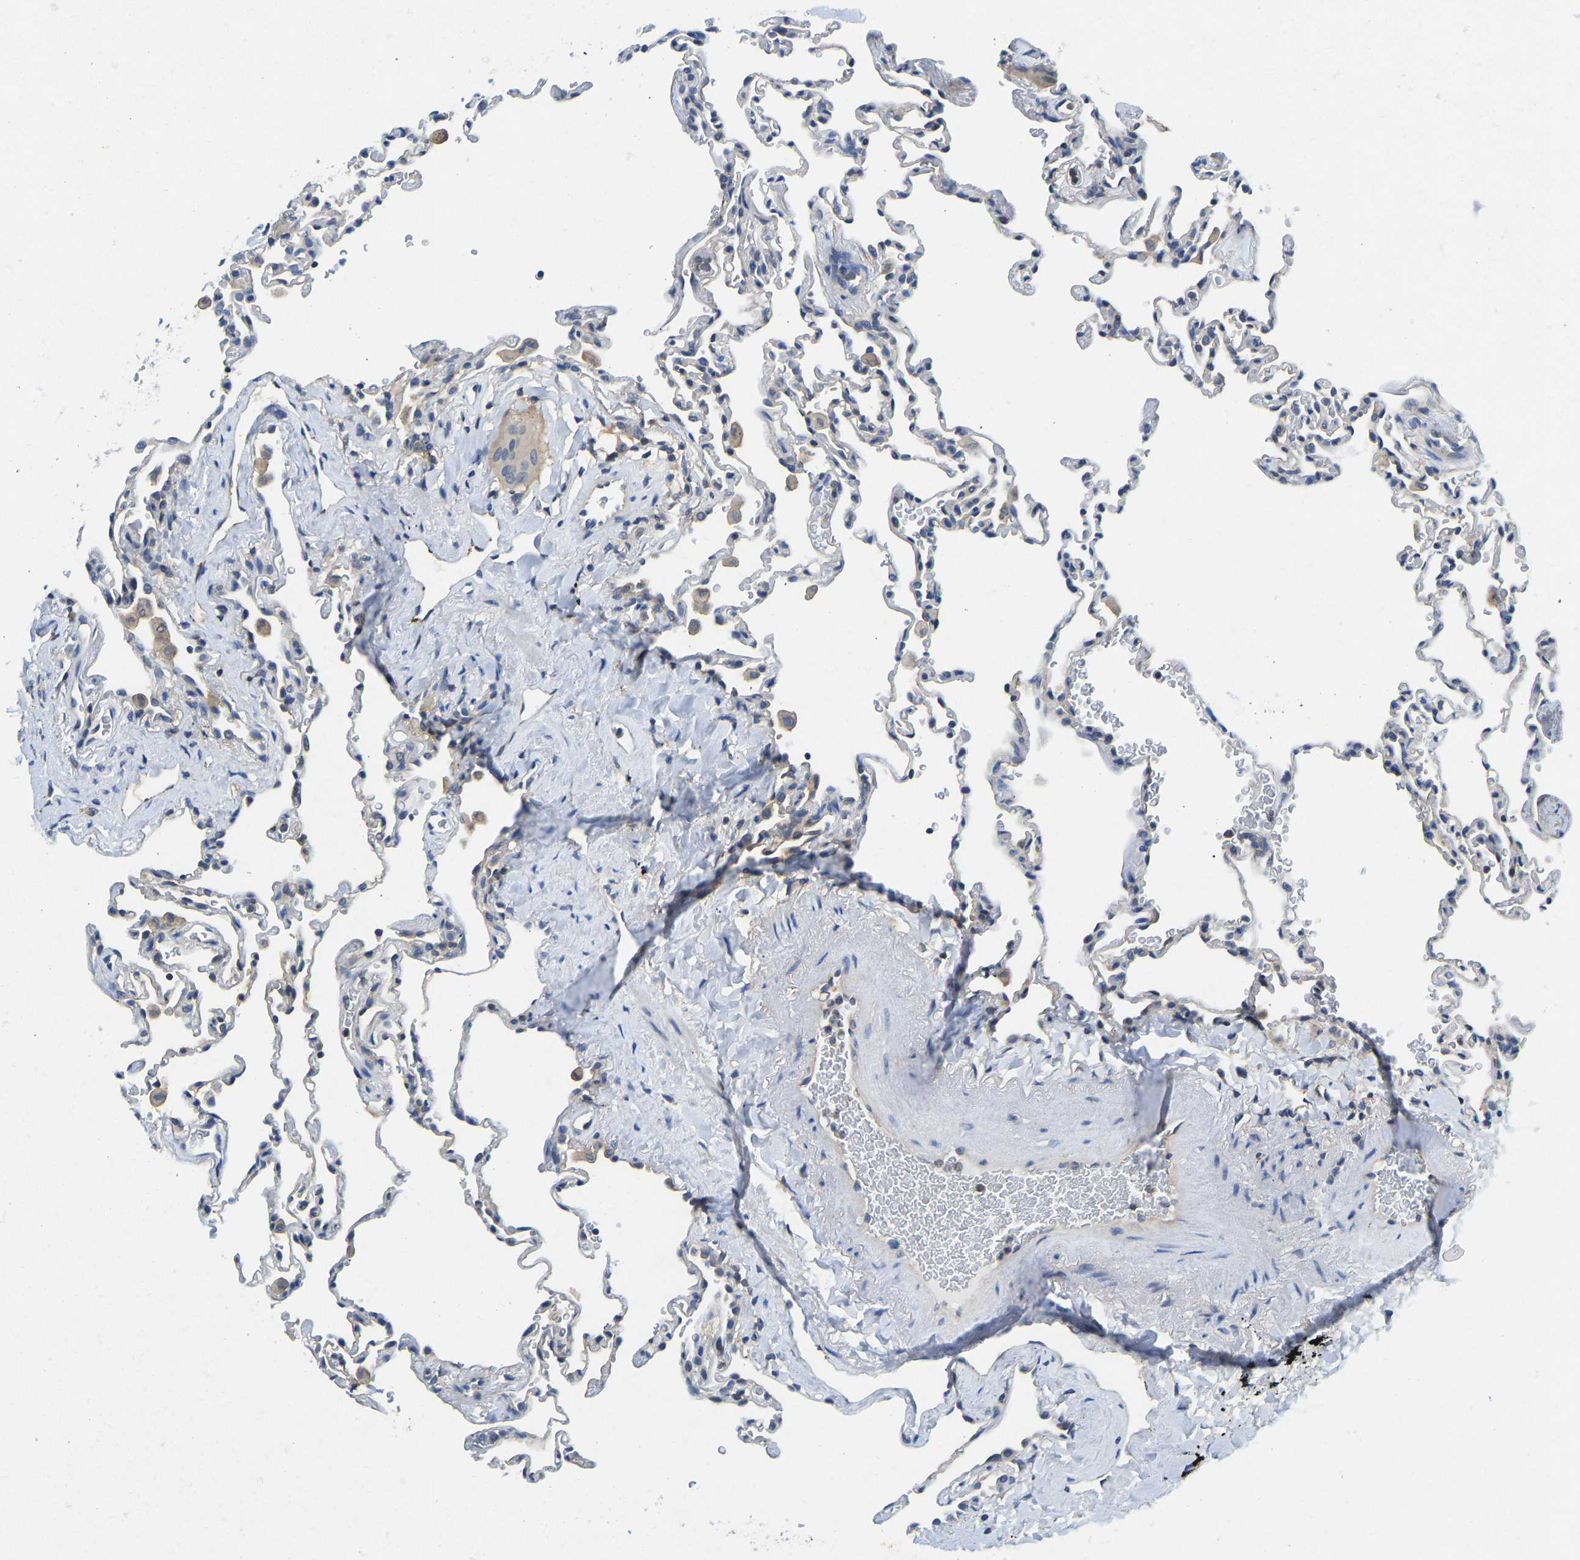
{"staining": {"intensity": "negative", "quantity": "none", "location": "none"}, "tissue": "lung", "cell_type": "Alveolar cells", "image_type": "normal", "snomed": [{"axis": "morphology", "description": "Normal tissue, NOS"}, {"axis": "topography", "description": "Lung"}], "caption": "Immunohistochemistry photomicrograph of normal lung: human lung stained with DAB reveals no significant protein positivity in alveolar cells.", "gene": "NDRG3", "patient": {"sex": "male", "age": 59}}